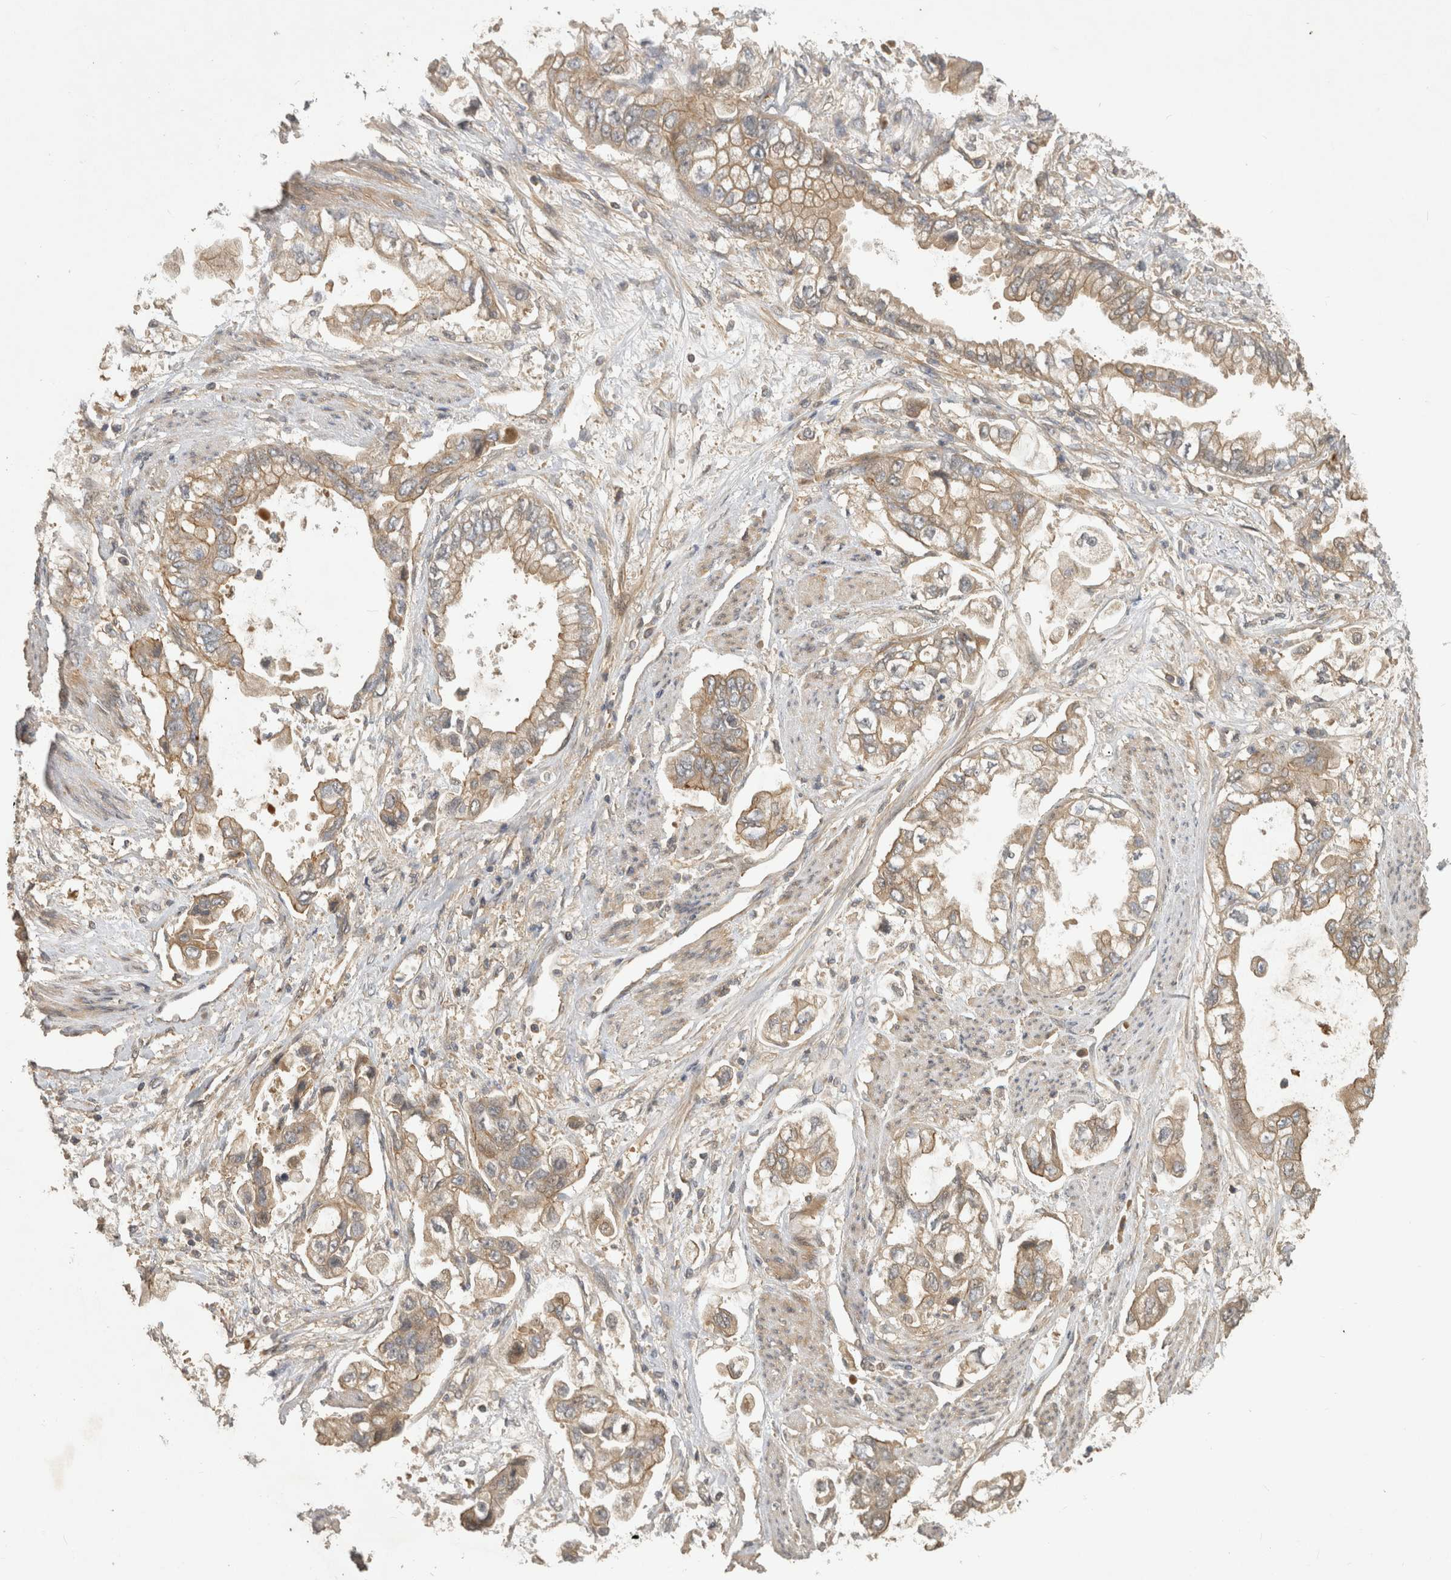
{"staining": {"intensity": "weak", "quantity": ">75%", "location": "cytoplasmic/membranous"}, "tissue": "stomach cancer", "cell_type": "Tumor cells", "image_type": "cancer", "snomed": [{"axis": "morphology", "description": "Adenocarcinoma, NOS"}, {"axis": "topography", "description": "Stomach"}], "caption": "Brown immunohistochemical staining in stomach cancer demonstrates weak cytoplasmic/membranous staining in approximately >75% of tumor cells. (Stains: DAB in brown, nuclei in blue, Microscopy: brightfield microscopy at high magnification).", "gene": "PPP1R42", "patient": {"sex": "male", "age": 62}}